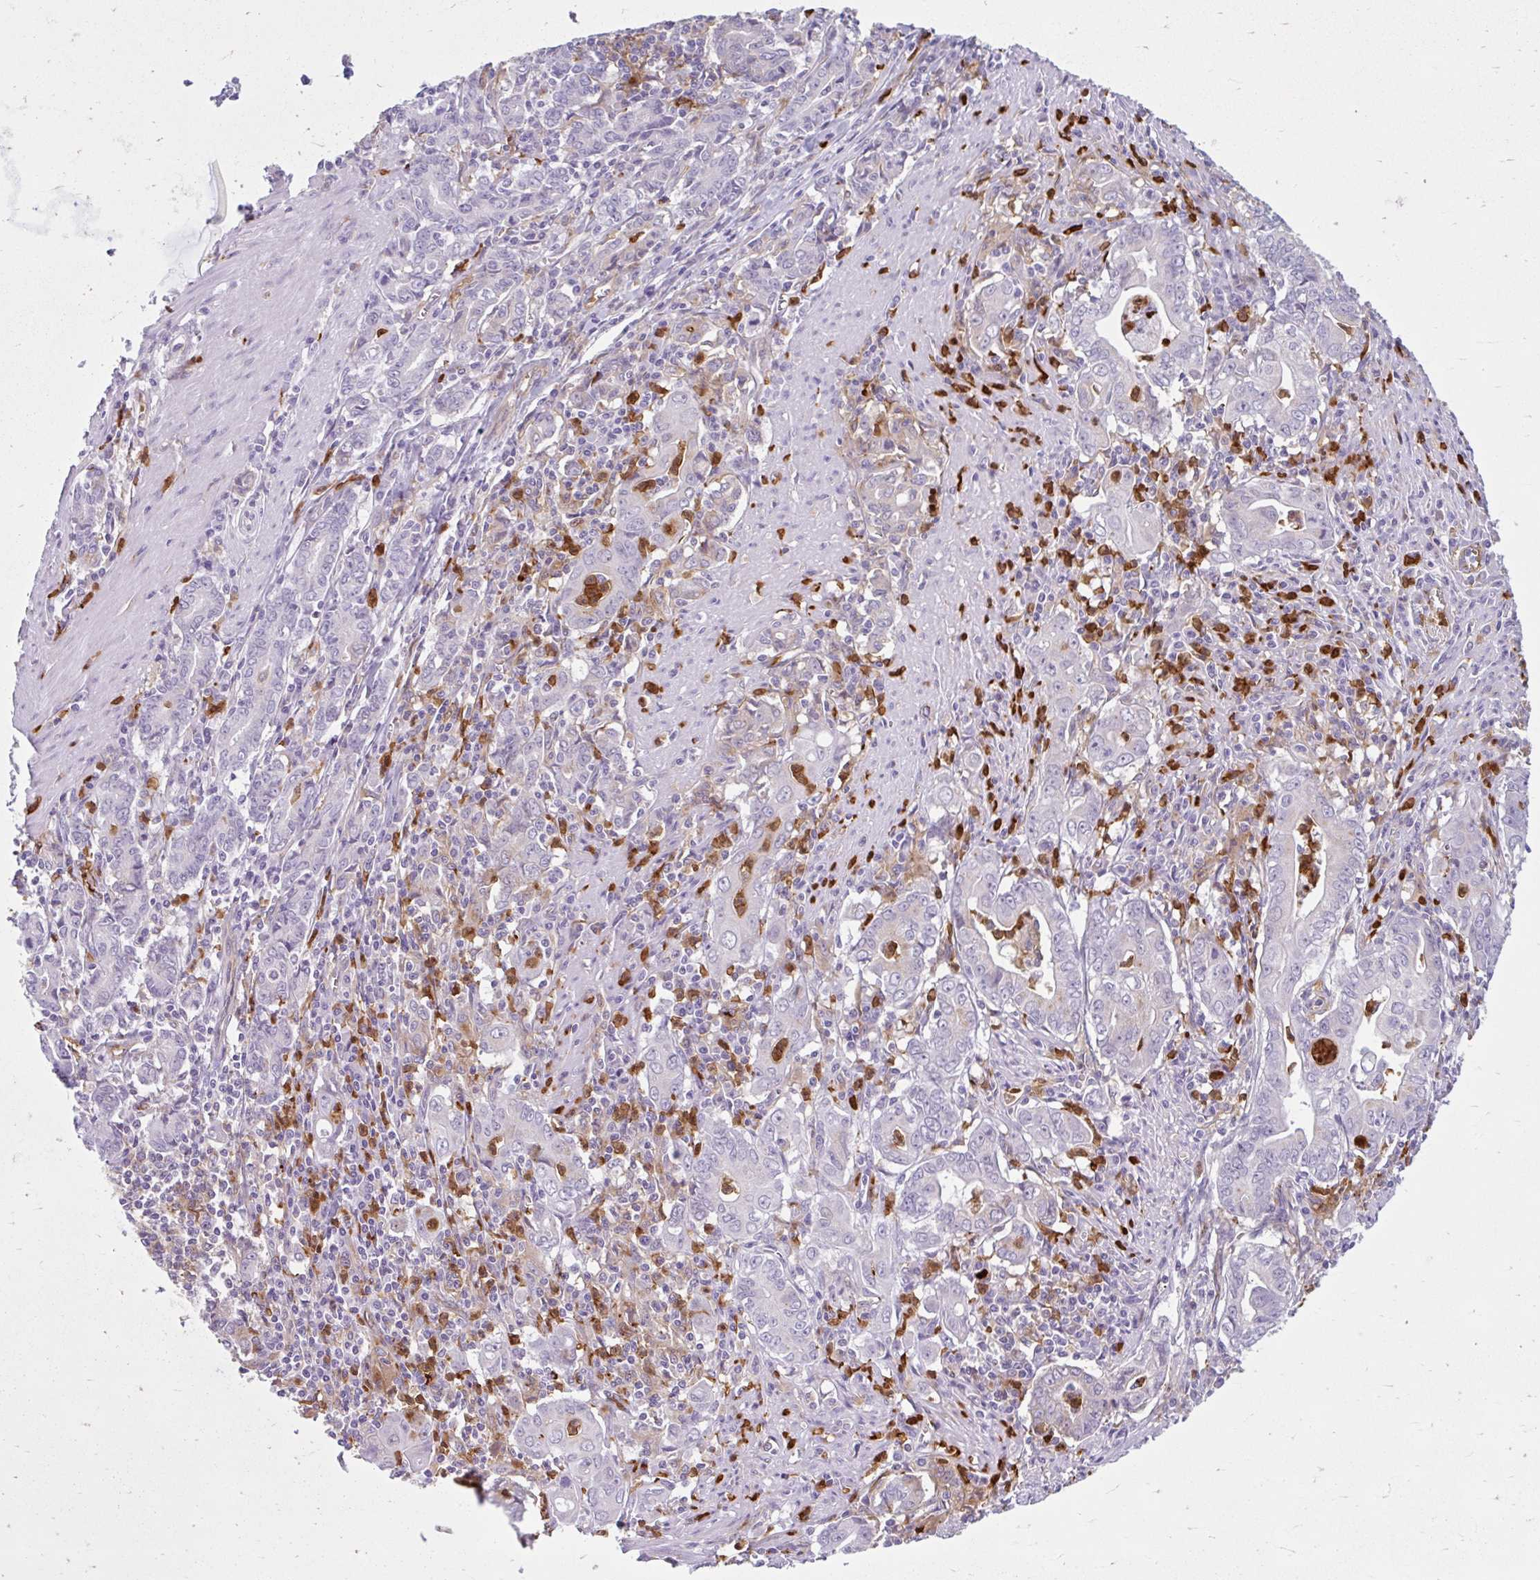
{"staining": {"intensity": "negative", "quantity": "none", "location": "none"}, "tissue": "stomach cancer", "cell_type": "Tumor cells", "image_type": "cancer", "snomed": [{"axis": "morphology", "description": "Adenocarcinoma, NOS"}, {"axis": "topography", "description": "Stomach, upper"}], "caption": "Immunohistochemistry (IHC) of stomach cancer shows no positivity in tumor cells. The staining is performed using DAB (3,3'-diaminobenzidine) brown chromogen with nuclei counter-stained in using hematoxylin.", "gene": "CEP120", "patient": {"sex": "female", "age": 79}}